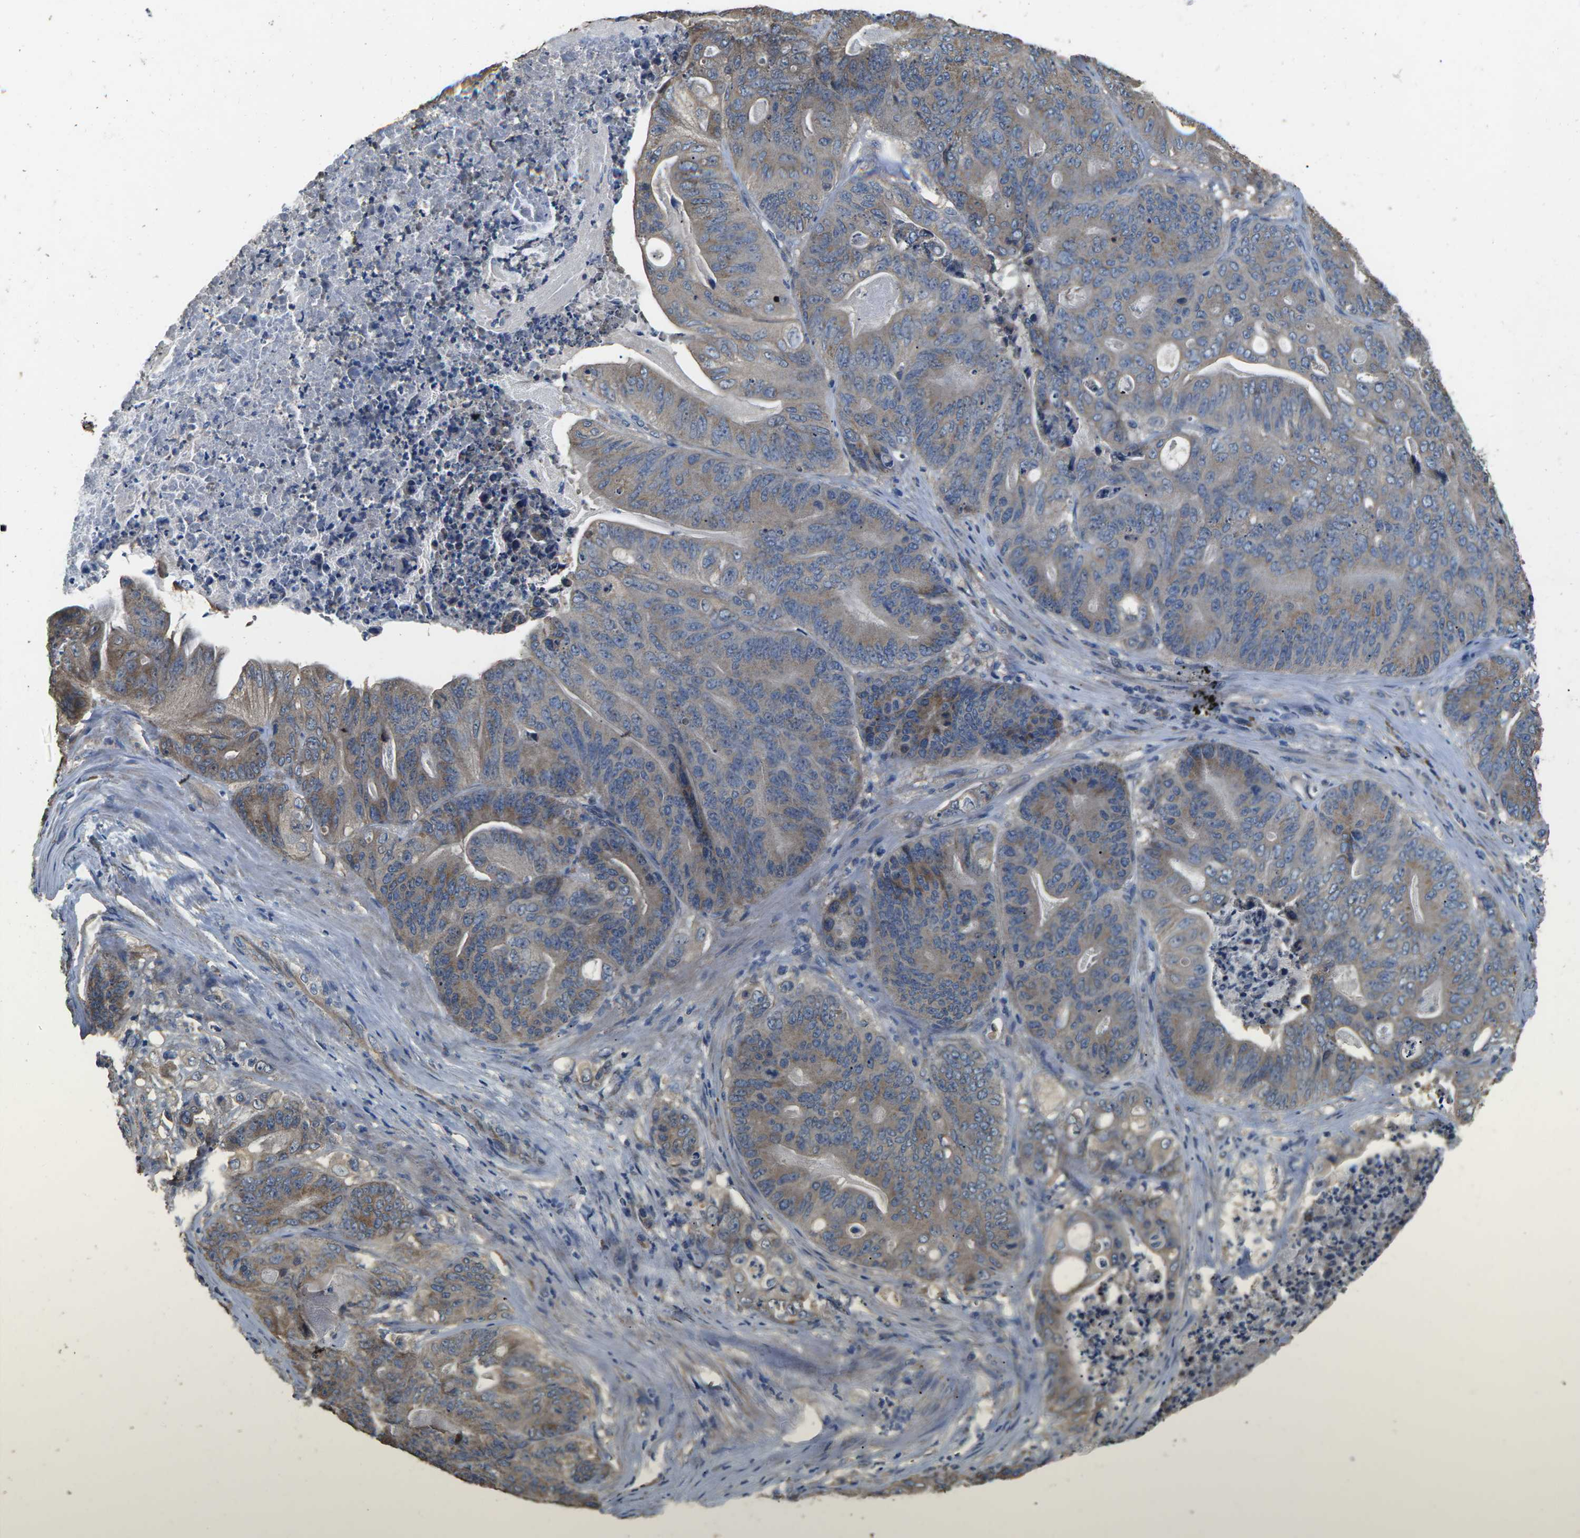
{"staining": {"intensity": "weak", "quantity": "25%-75%", "location": "cytoplasmic/membranous"}, "tissue": "stomach cancer", "cell_type": "Tumor cells", "image_type": "cancer", "snomed": [{"axis": "morphology", "description": "Adenocarcinoma, NOS"}, {"axis": "topography", "description": "Stomach"}], "caption": "High-power microscopy captured an immunohistochemistry photomicrograph of stomach cancer (adenocarcinoma), revealing weak cytoplasmic/membranous expression in about 25%-75% of tumor cells.", "gene": "B4GAT1", "patient": {"sex": "female", "age": 73}}